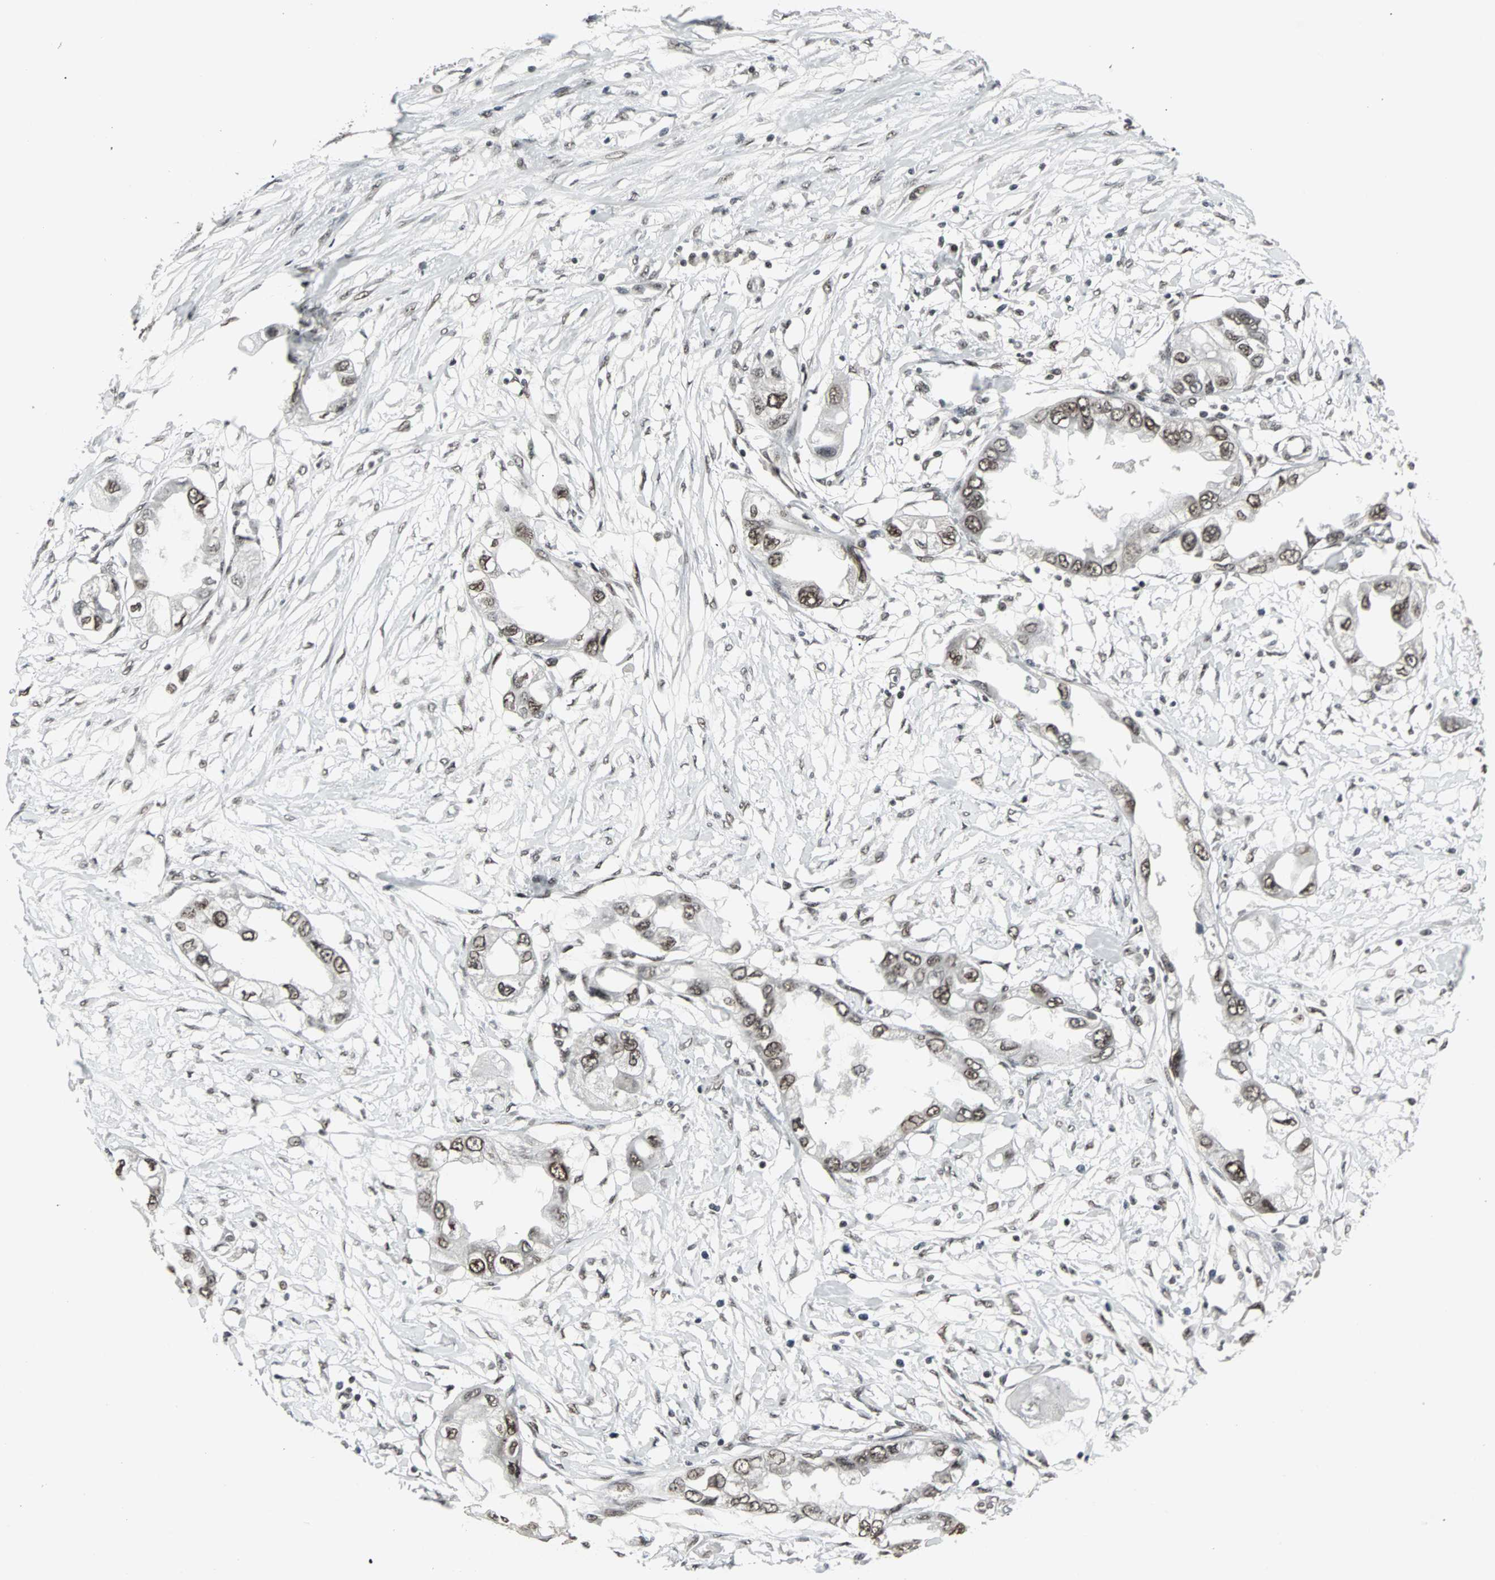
{"staining": {"intensity": "weak", "quantity": ">75%", "location": "nuclear"}, "tissue": "endometrial cancer", "cell_type": "Tumor cells", "image_type": "cancer", "snomed": [{"axis": "morphology", "description": "Adenocarcinoma, NOS"}, {"axis": "topography", "description": "Endometrium"}], "caption": "The micrograph shows a brown stain indicating the presence of a protein in the nuclear of tumor cells in endometrial adenocarcinoma. The protein of interest is shown in brown color, while the nuclei are stained blue.", "gene": "PNKP", "patient": {"sex": "female", "age": 67}}